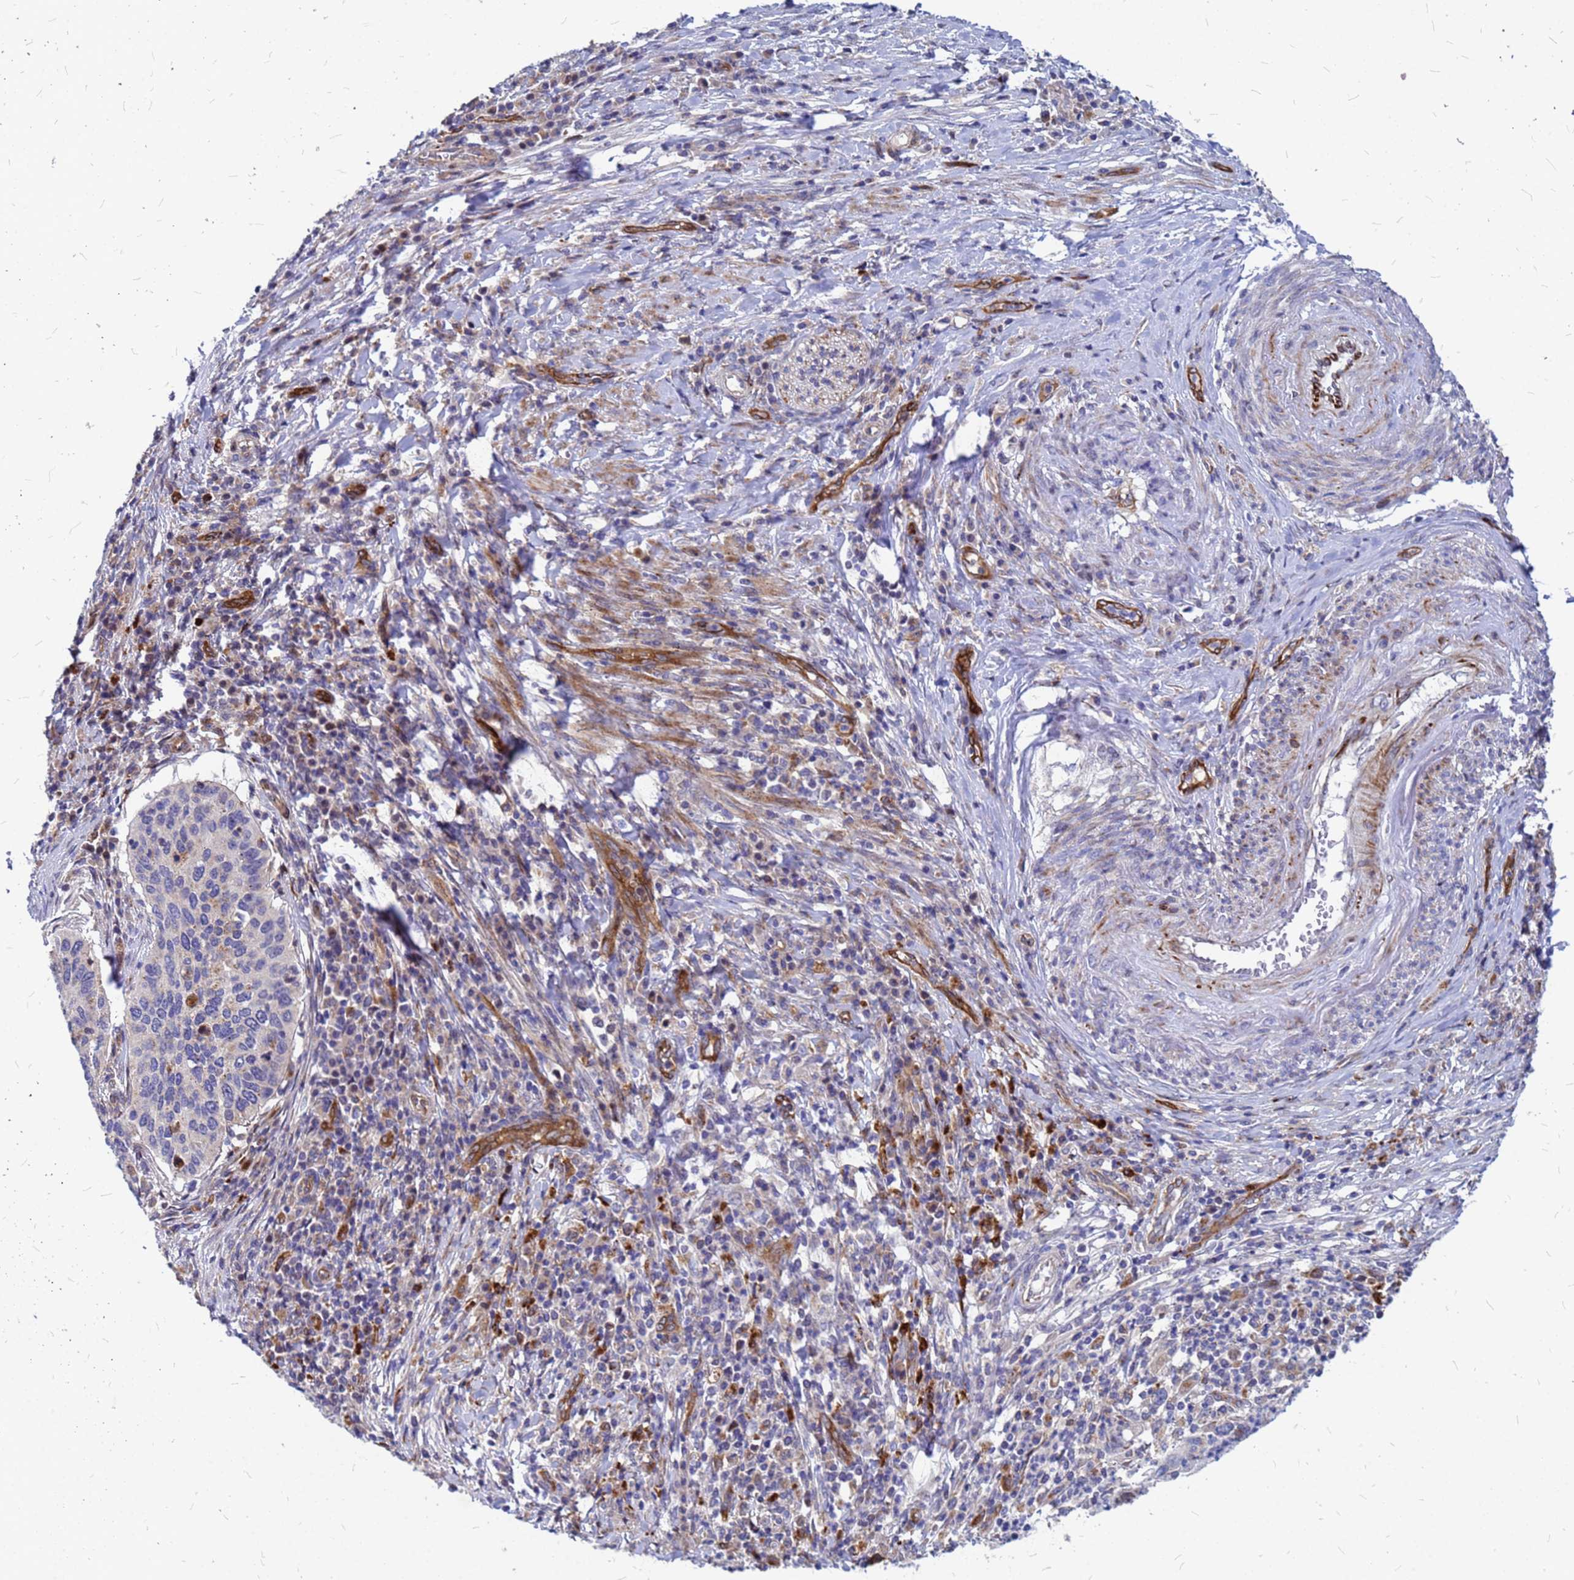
{"staining": {"intensity": "negative", "quantity": "none", "location": "none"}, "tissue": "cervical cancer", "cell_type": "Tumor cells", "image_type": "cancer", "snomed": [{"axis": "morphology", "description": "Squamous cell carcinoma, NOS"}, {"axis": "topography", "description": "Cervix"}], "caption": "Immunohistochemistry of squamous cell carcinoma (cervical) exhibits no expression in tumor cells.", "gene": "NOSTRIN", "patient": {"sex": "female", "age": 38}}